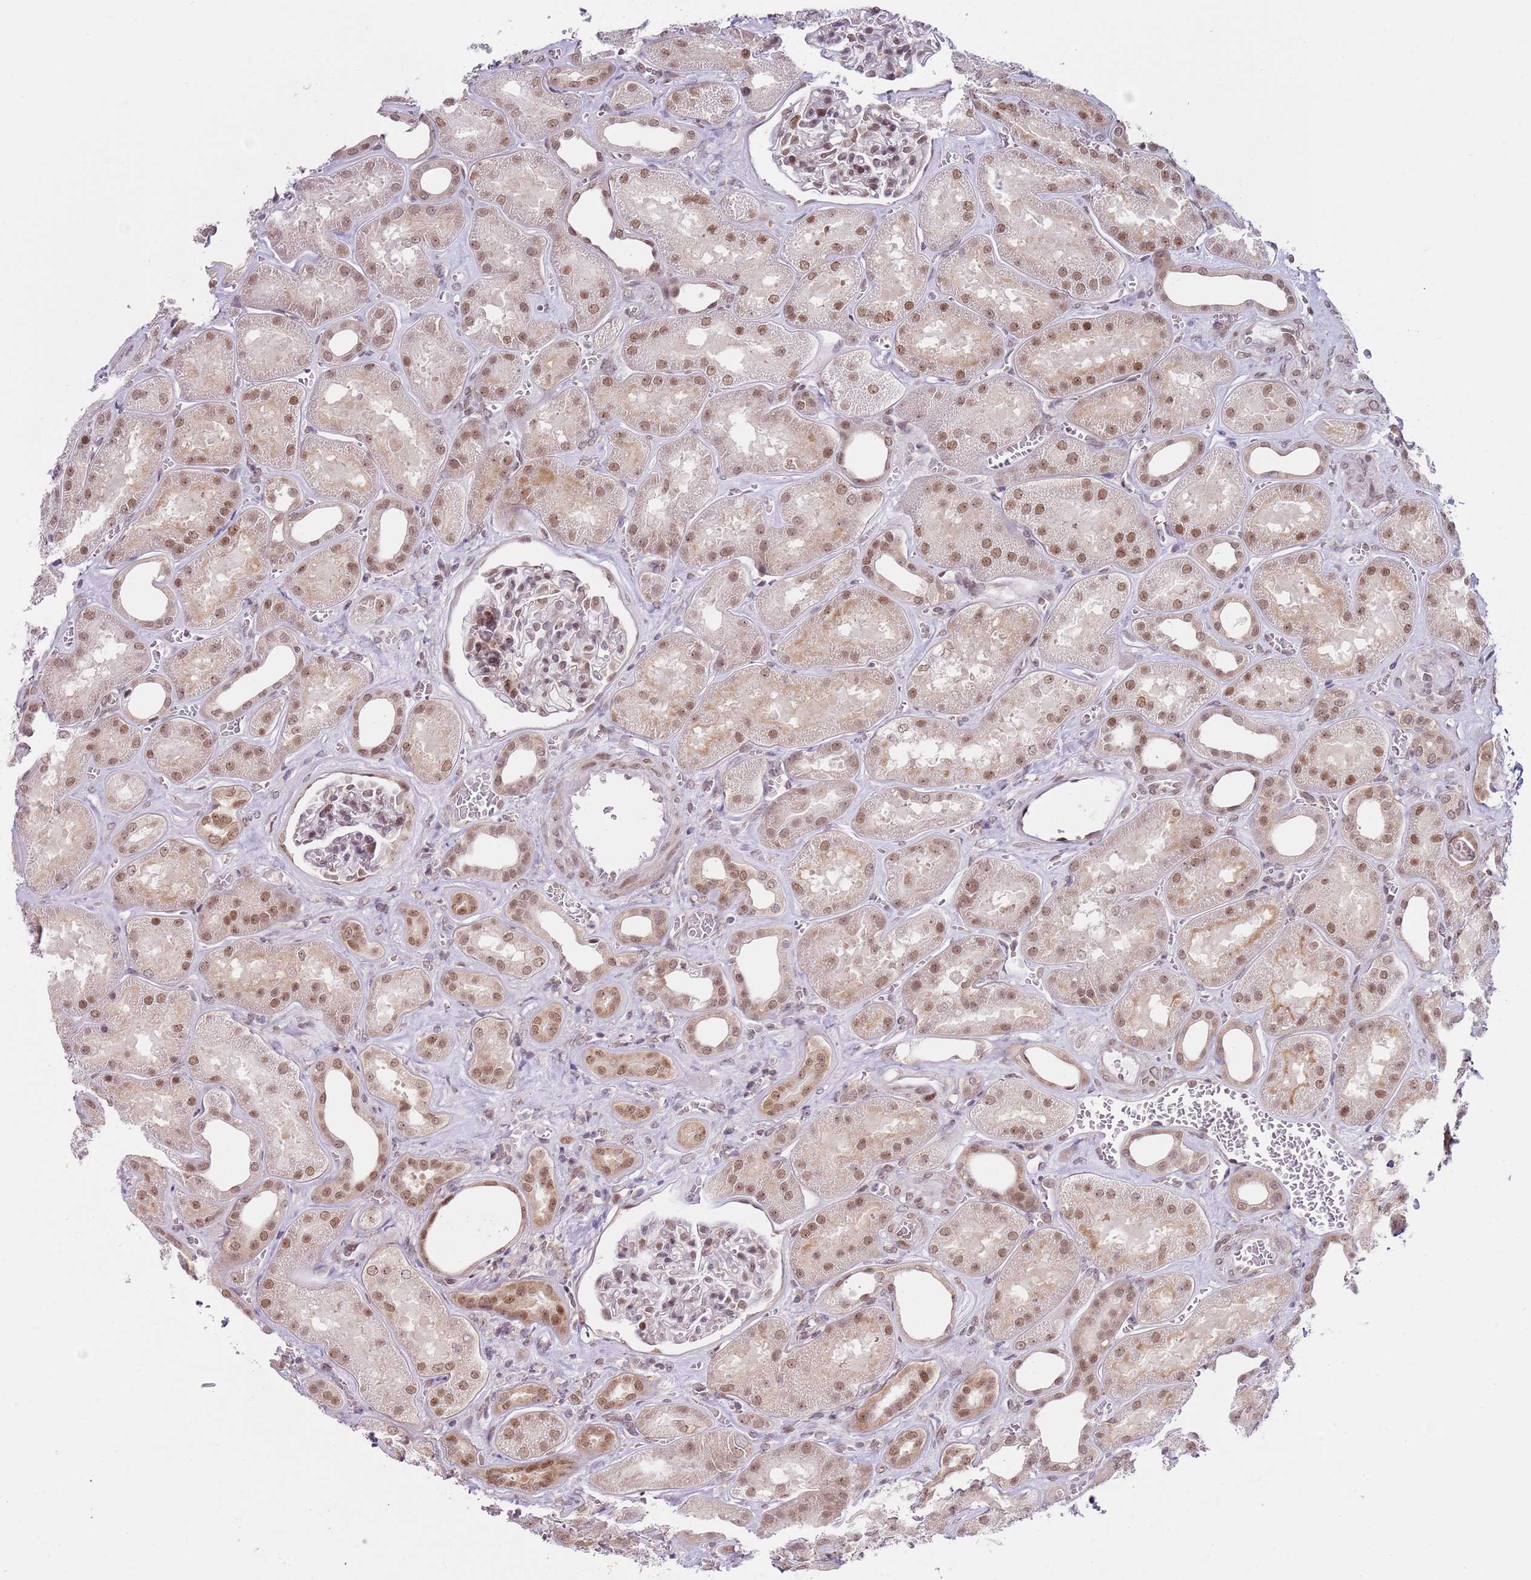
{"staining": {"intensity": "moderate", "quantity": "25%-75%", "location": "nuclear"}, "tissue": "kidney", "cell_type": "Cells in glomeruli", "image_type": "normal", "snomed": [{"axis": "morphology", "description": "Normal tissue, NOS"}, {"axis": "morphology", "description": "Adenocarcinoma, NOS"}, {"axis": "topography", "description": "Kidney"}], "caption": "This micrograph shows IHC staining of benign human kidney, with medium moderate nuclear staining in approximately 25%-75% of cells in glomeruli.", "gene": "SLC25A32", "patient": {"sex": "female", "age": 68}}